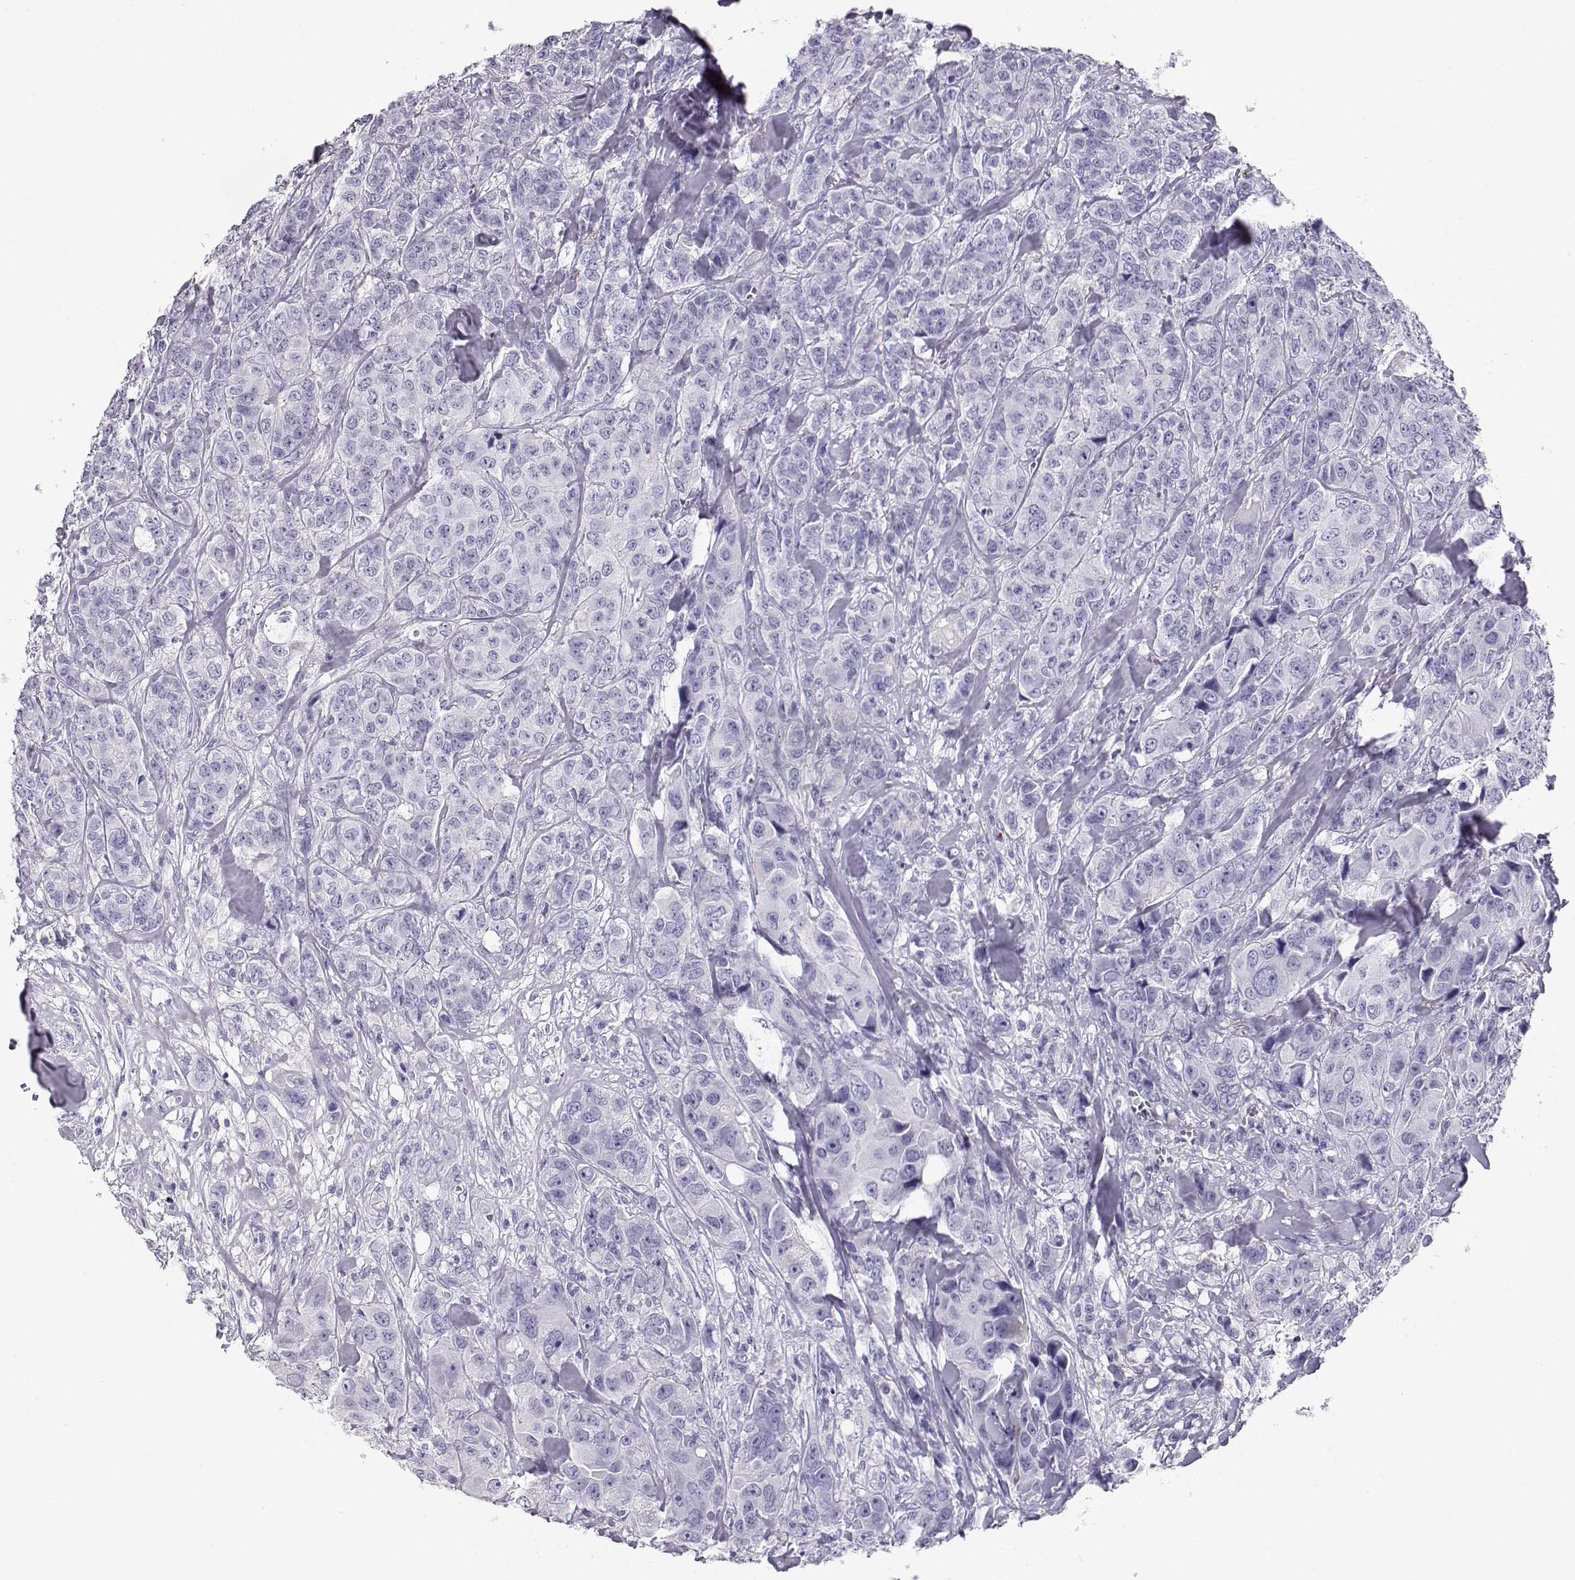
{"staining": {"intensity": "negative", "quantity": "none", "location": "none"}, "tissue": "breast cancer", "cell_type": "Tumor cells", "image_type": "cancer", "snomed": [{"axis": "morphology", "description": "Duct carcinoma"}, {"axis": "topography", "description": "Breast"}], "caption": "High magnification brightfield microscopy of infiltrating ductal carcinoma (breast) stained with DAB (brown) and counterstained with hematoxylin (blue): tumor cells show no significant positivity.", "gene": "CRX", "patient": {"sex": "female", "age": 43}}